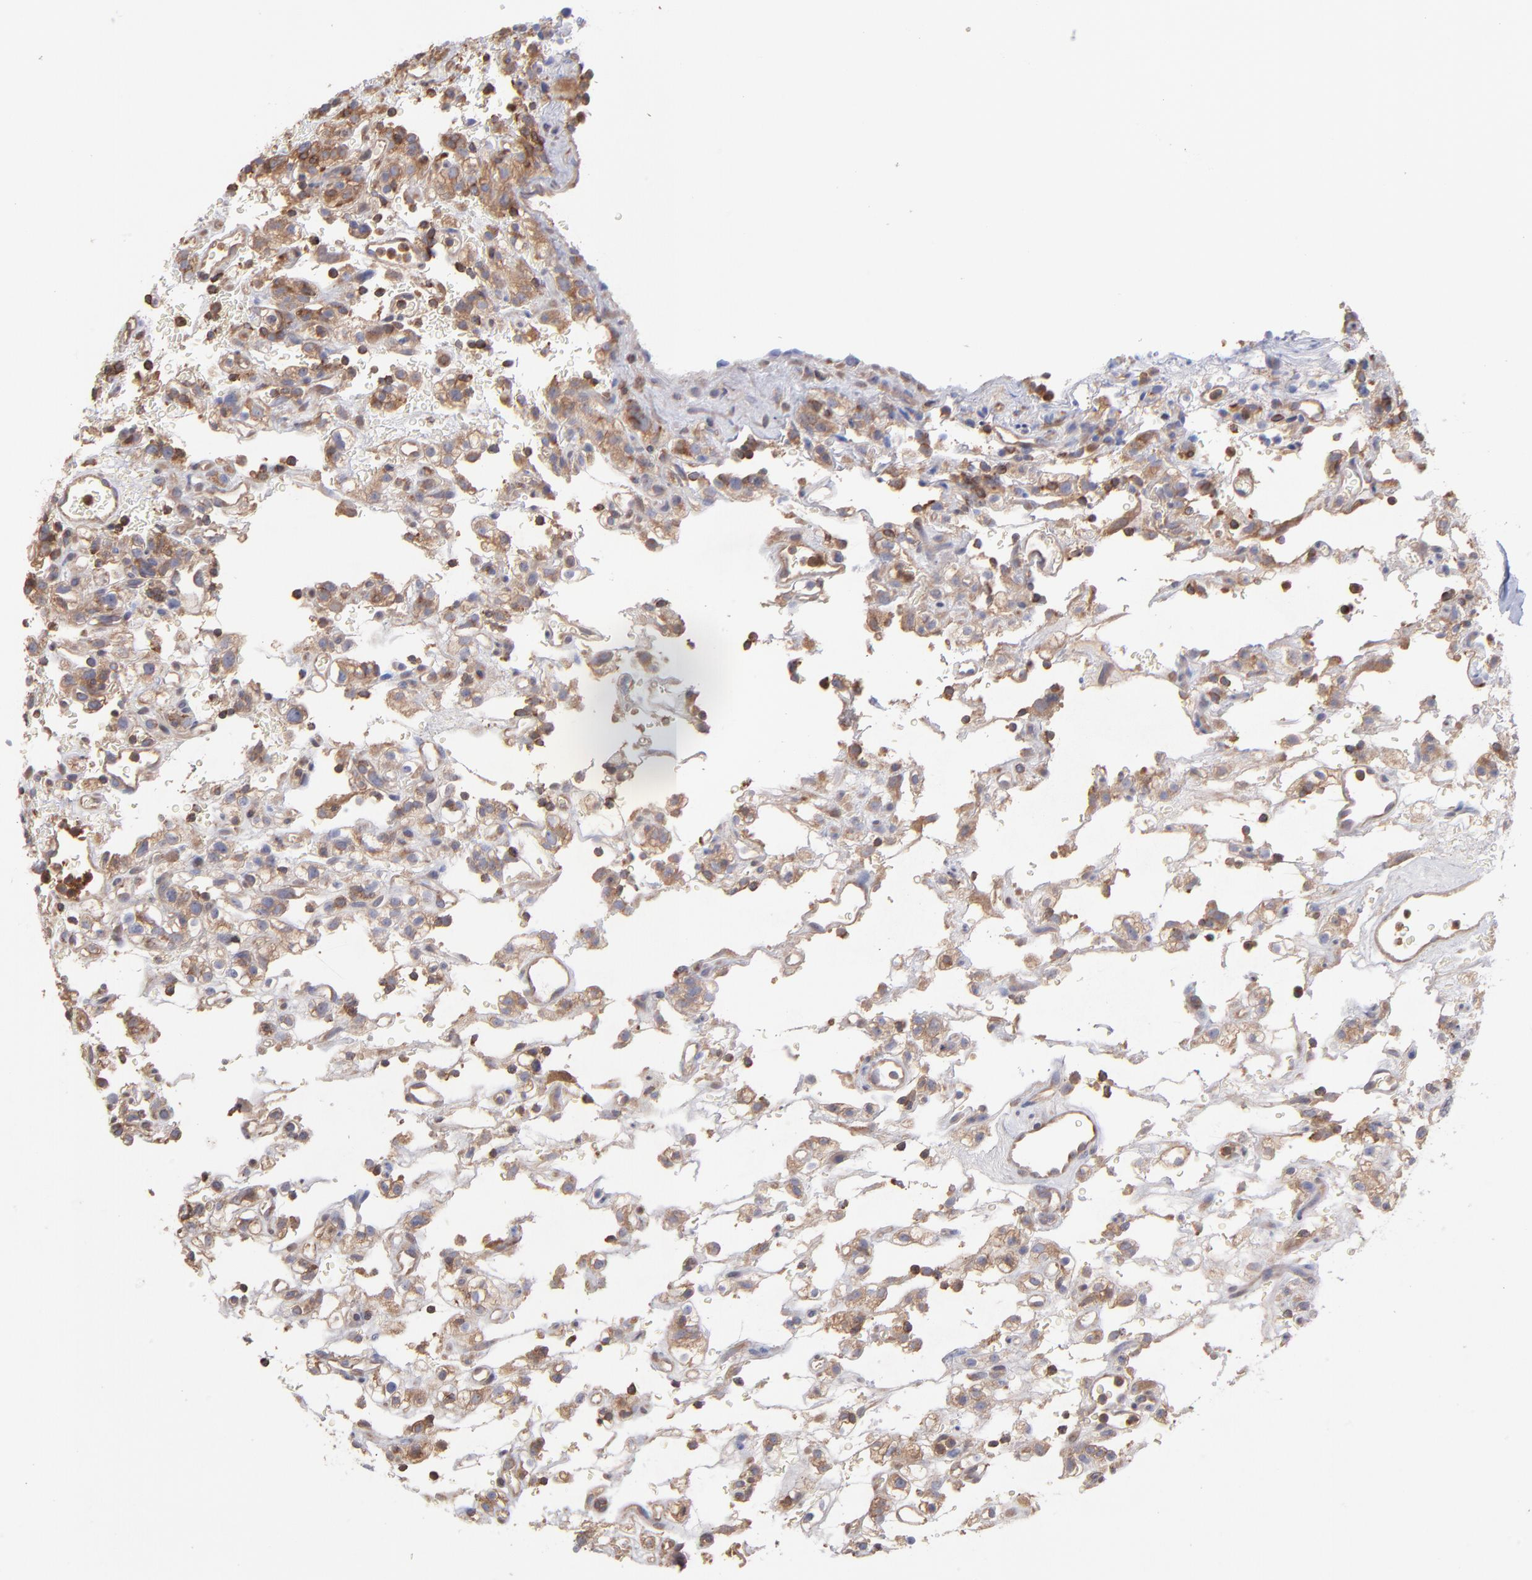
{"staining": {"intensity": "moderate", "quantity": "25%-75%", "location": "cytoplasmic/membranous"}, "tissue": "renal cancer", "cell_type": "Tumor cells", "image_type": "cancer", "snomed": [{"axis": "morphology", "description": "Normal tissue, NOS"}, {"axis": "morphology", "description": "Adenocarcinoma, NOS"}, {"axis": "topography", "description": "Kidney"}], "caption": "Human renal cancer (adenocarcinoma) stained for a protein (brown) displays moderate cytoplasmic/membranous positive expression in approximately 25%-75% of tumor cells.", "gene": "MAP2K2", "patient": {"sex": "female", "age": 72}}